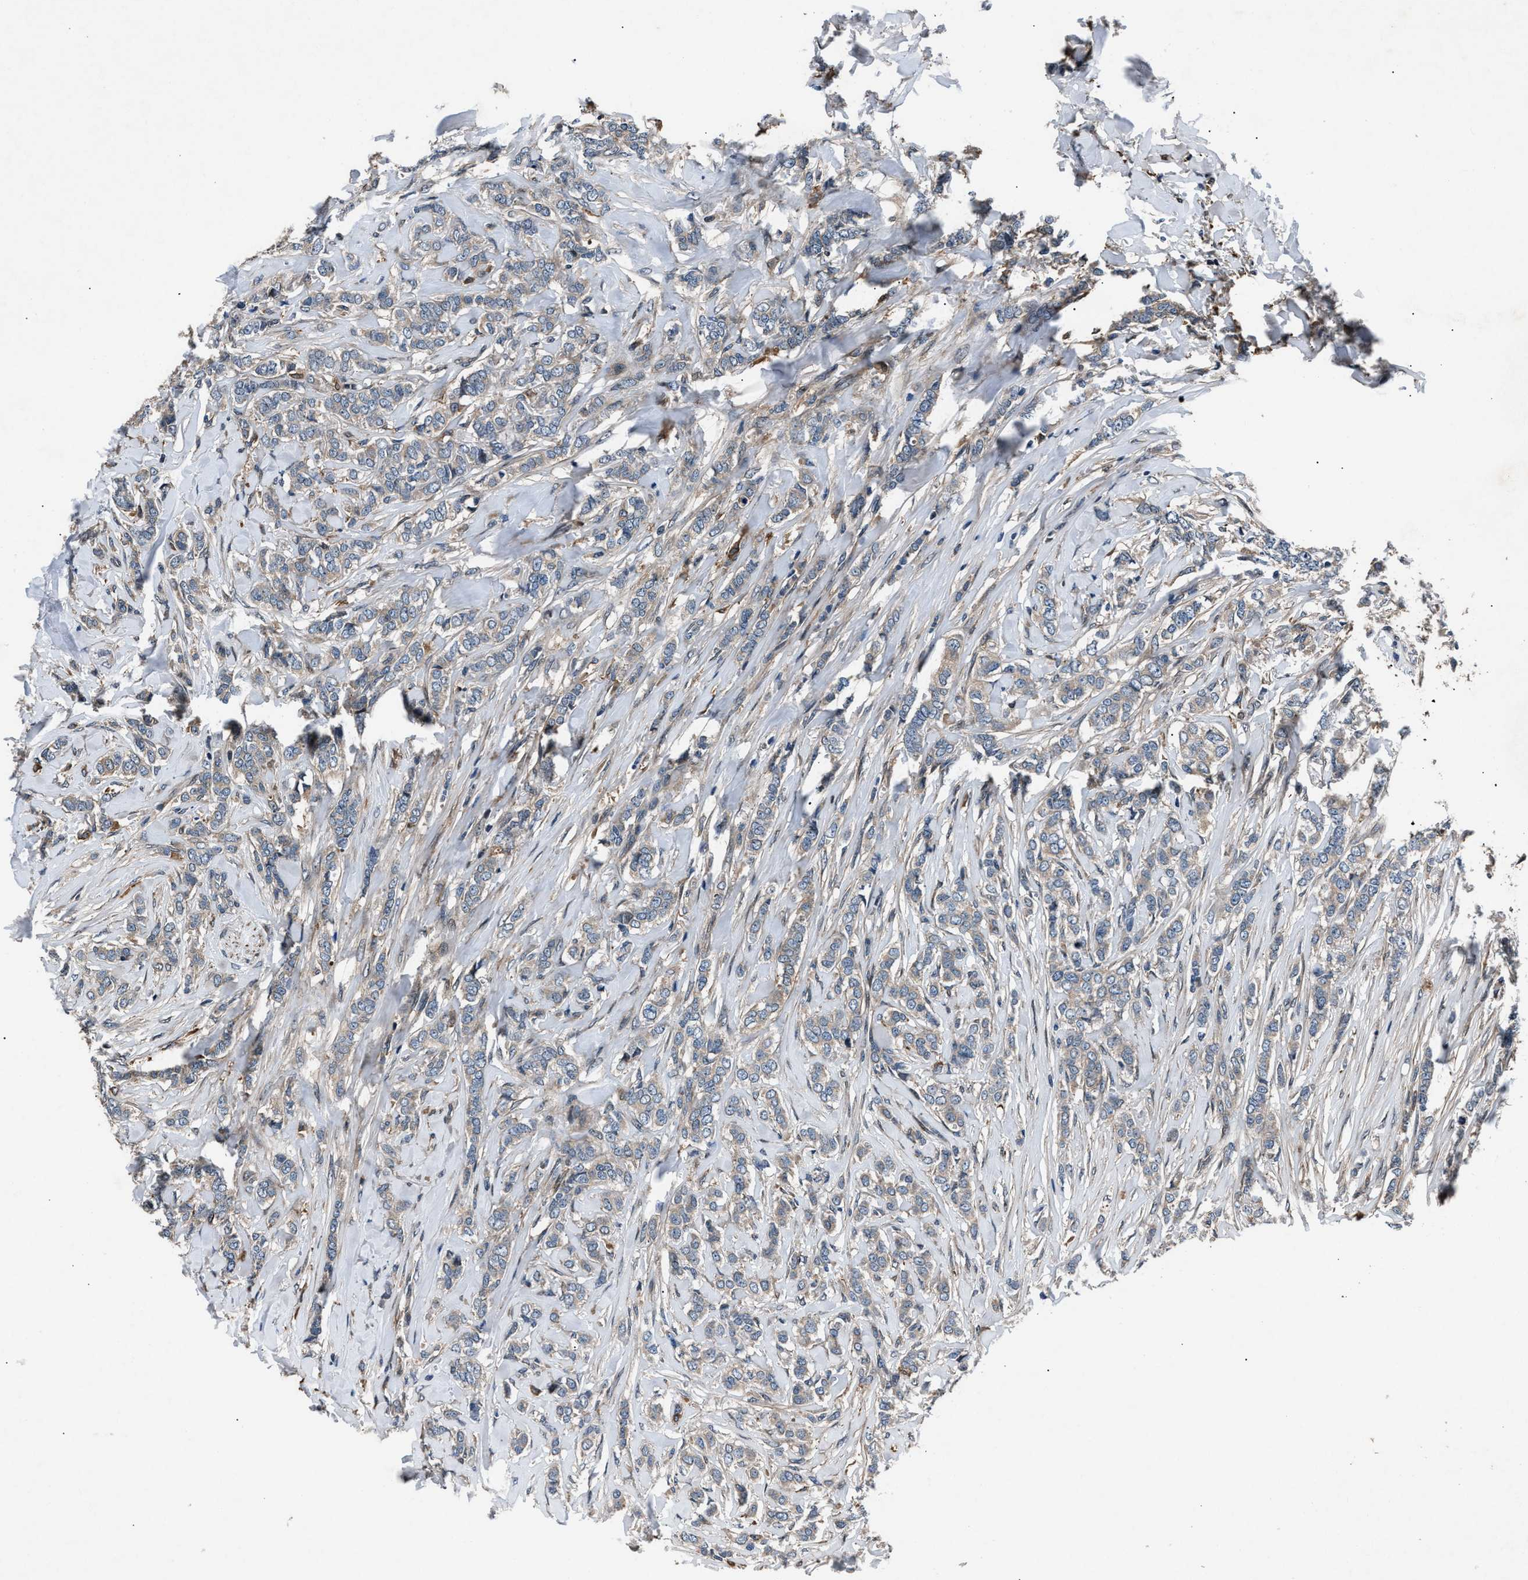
{"staining": {"intensity": "weak", "quantity": "<25%", "location": "cytoplasmic/membranous"}, "tissue": "breast cancer", "cell_type": "Tumor cells", "image_type": "cancer", "snomed": [{"axis": "morphology", "description": "Lobular carcinoma"}, {"axis": "topography", "description": "Skin"}, {"axis": "topography", "description": "Breast"}], "caption": "This is an immunohistochemistry photomicrograph of human breast lobular carcinoma. There is no staining in tumor cells.", "gene": "DYNC2I1", "patient": {"sex": "female", "age": 46}}